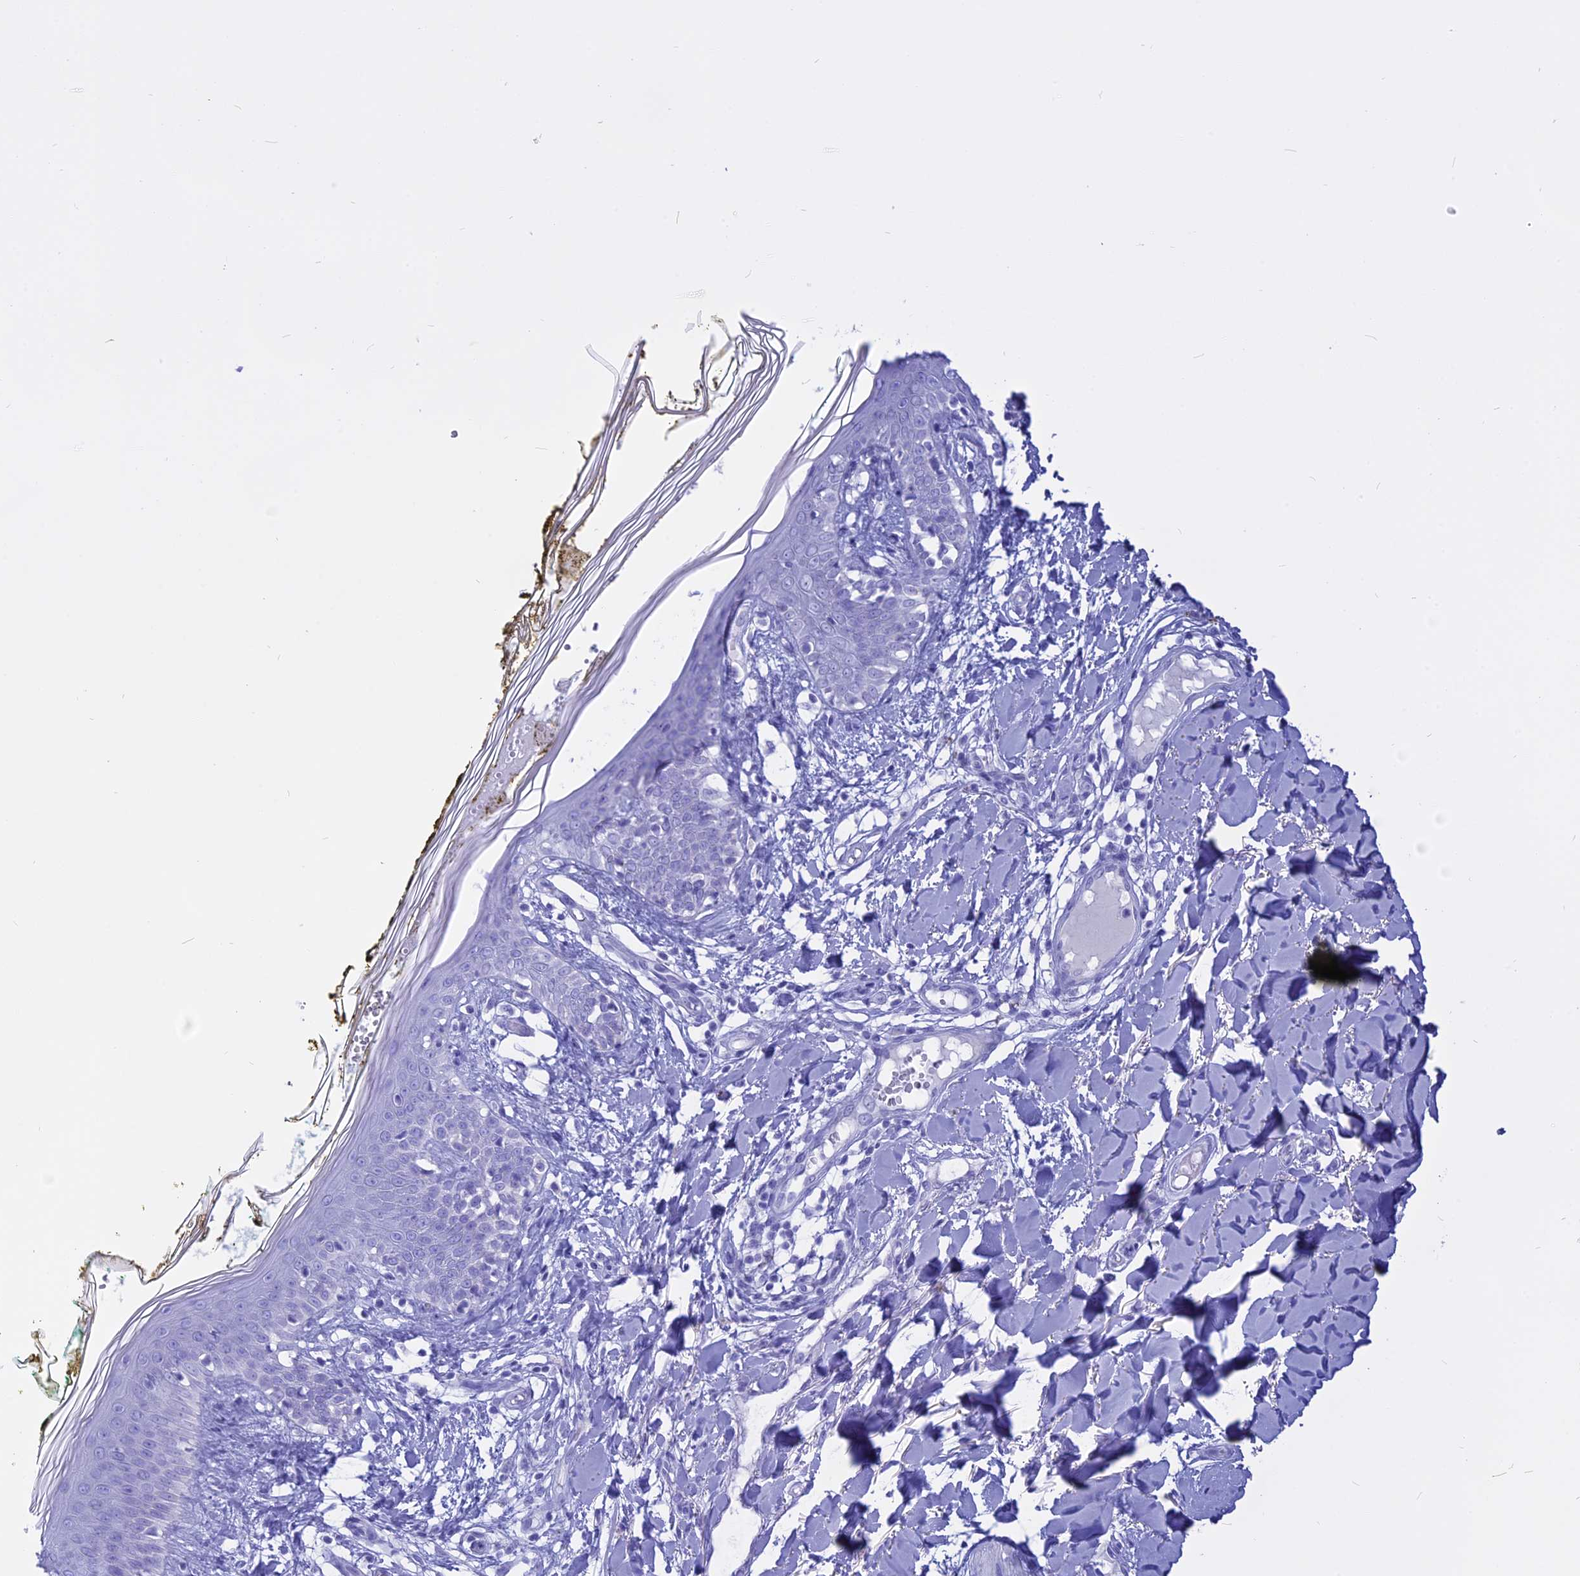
{"staining": {"intensity": "negative", "quantity": "none", "location": "none"}, "tissue": "skin", "cell_type": "Fibroblasts", "image_type": "normal", "snomed": [{"axis": "morphology", "description": "Normal tissue, NOS"}, {"axis": "topography", "description": "Skin"}], "caption": "The micrograph exhibits no significant expression in fibroblasts of skin. Brightfield microscopy of immunohistochemistry (IHC) stained with DAB (3,3'-diaminobenzidine) (brown) and hematoxylin (blue), captured at high magnification.", "gene": "ISCA1", "patient": {"sex": "female", "age": 34}}